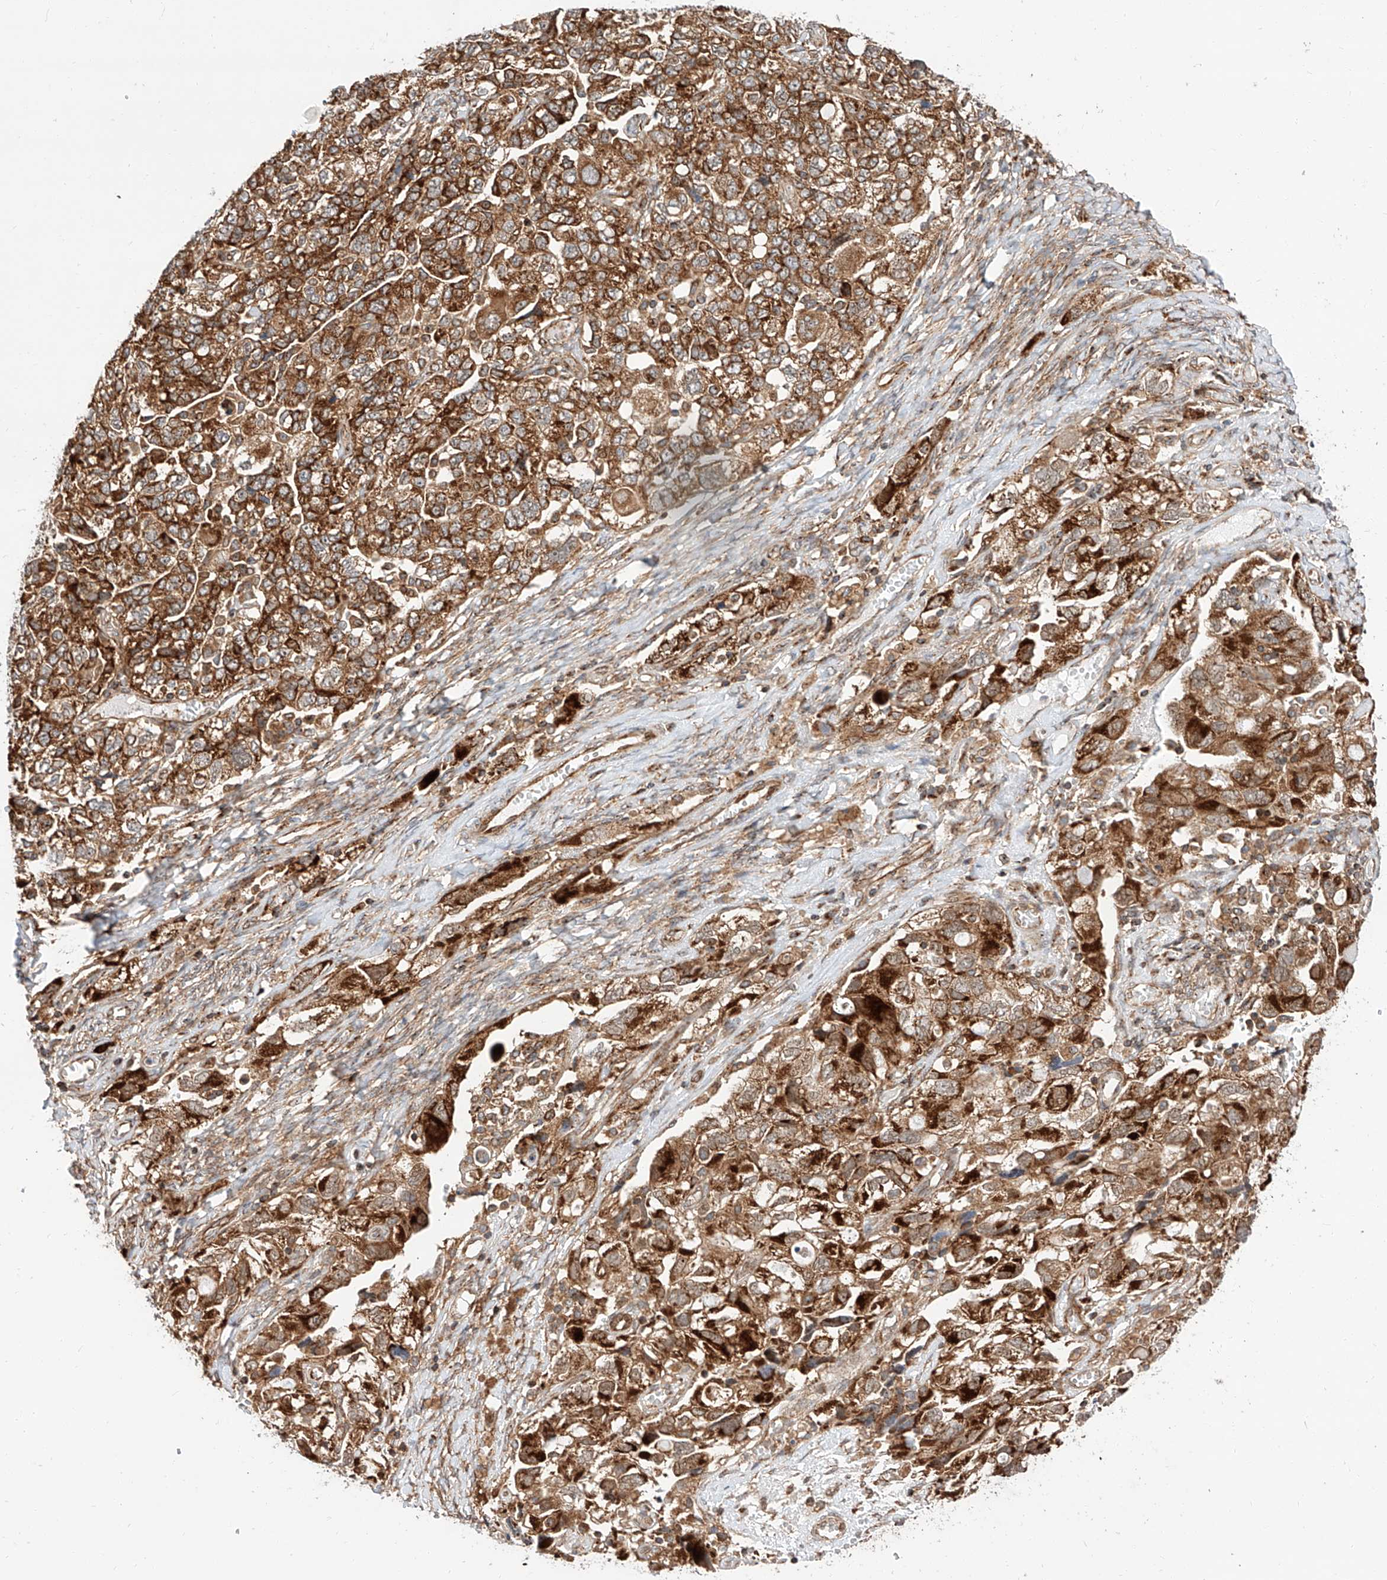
{"staining": {"intensity": "strong", "quantity": ">75%", "location": "cytoplasmic/membranous"}, "tissue": "ovarian cancer", "cell_type": "Tumor cells", "image_type": "cancer", "snomed": [{"axis": "morphology", "description": "Carcinoma, NOS"}, {"axis": "morphology", "description": "Cystadenocarcinoma, serous, NOS"}, {"axis": "topography", "description": "Ovary"}], "caption": "This image reveals ovarian cancer (serous cystadenocarcinoma) stained with immunohistochemistry (IHC) to label a protein in brown. The cytoplasmic/membranous of tumor cells show strong positivity for the protein. Nuclei are counter-stained blue.", "gene": "ISCA2", "patient": {"sex": "female", "age": 69}}